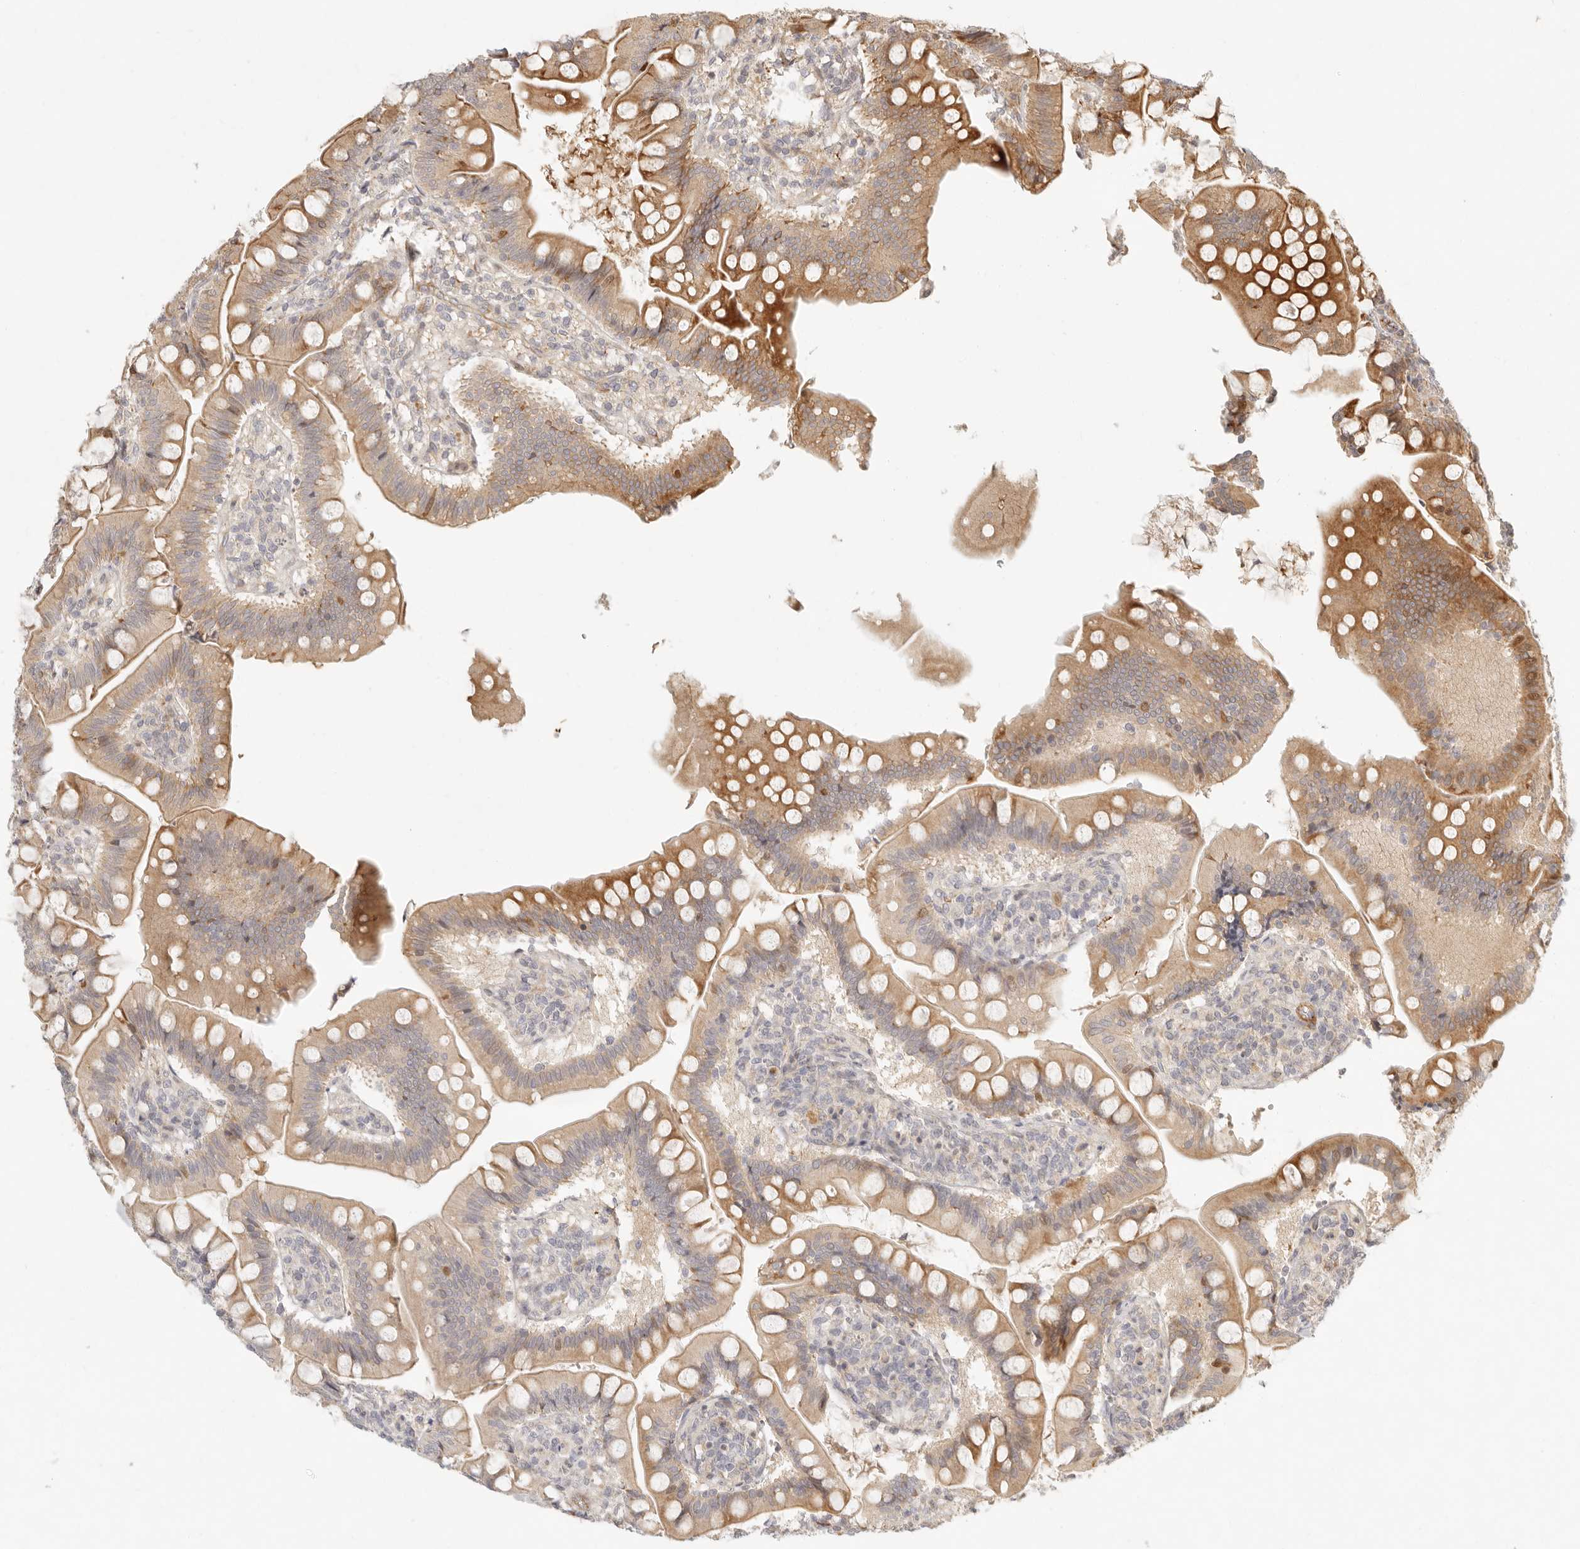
{"staining": {"intensity": "moderate", "quantity": ">75%", "location": "cytoplasmic/membranous"}, "tissue": "small intestine", "cell_type": "Glandular cells", "image_type": "normal", "snomed": [{"axis": "morphology", "description": "Normal tissue, NOS"}, {"axis": "topography", "description": "Small intestine"}], "caption": "Immunohistochemistry photomicrograph of unremarkable small intestine stained for a protein (brown), which shows medium levels of moderate cytoplasmic/membranous positivity in approximately >75% of glandular cells.", "gene": "KLHL38", "patient": {"sex": "male", "age": 7}}